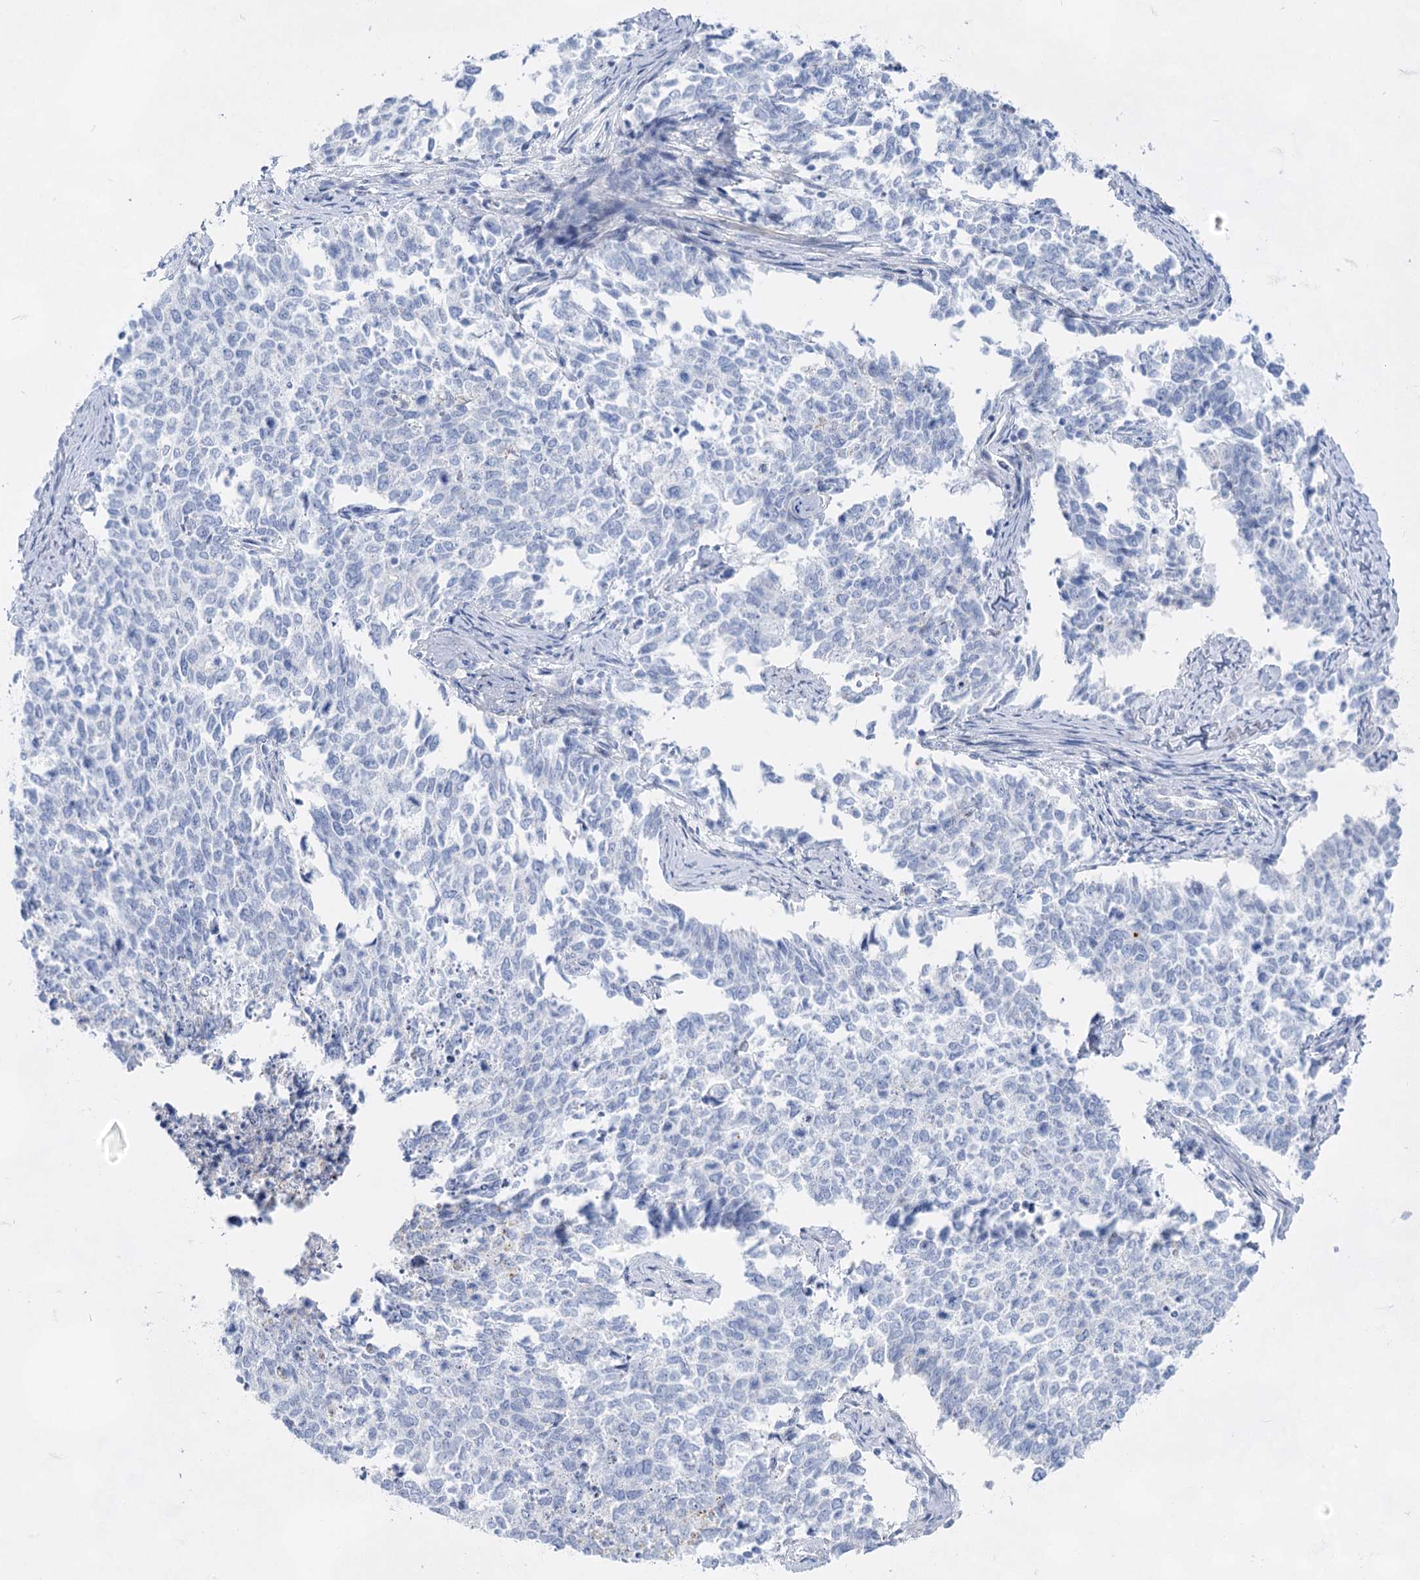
{"staining": {"intensity": "negative", "quantity": "none", "location": "none"}, "tissue": "cervical cancer", "cell_type": "Tumor cells", "image_type": "cancer", "snomed": [{"axis": "morphology", "description": "Squamous cell carcinoma, NOS"}, {"axis": "topography", "description": "Cervix"}], "caption": "The histopathology image reveals no significant positivity in tumor cells of squamous cell carcinoma (cervical). Nuclei are stained in blue.", "gene": "ACRV1", "patient": {"sex": "female", "age": 63}}